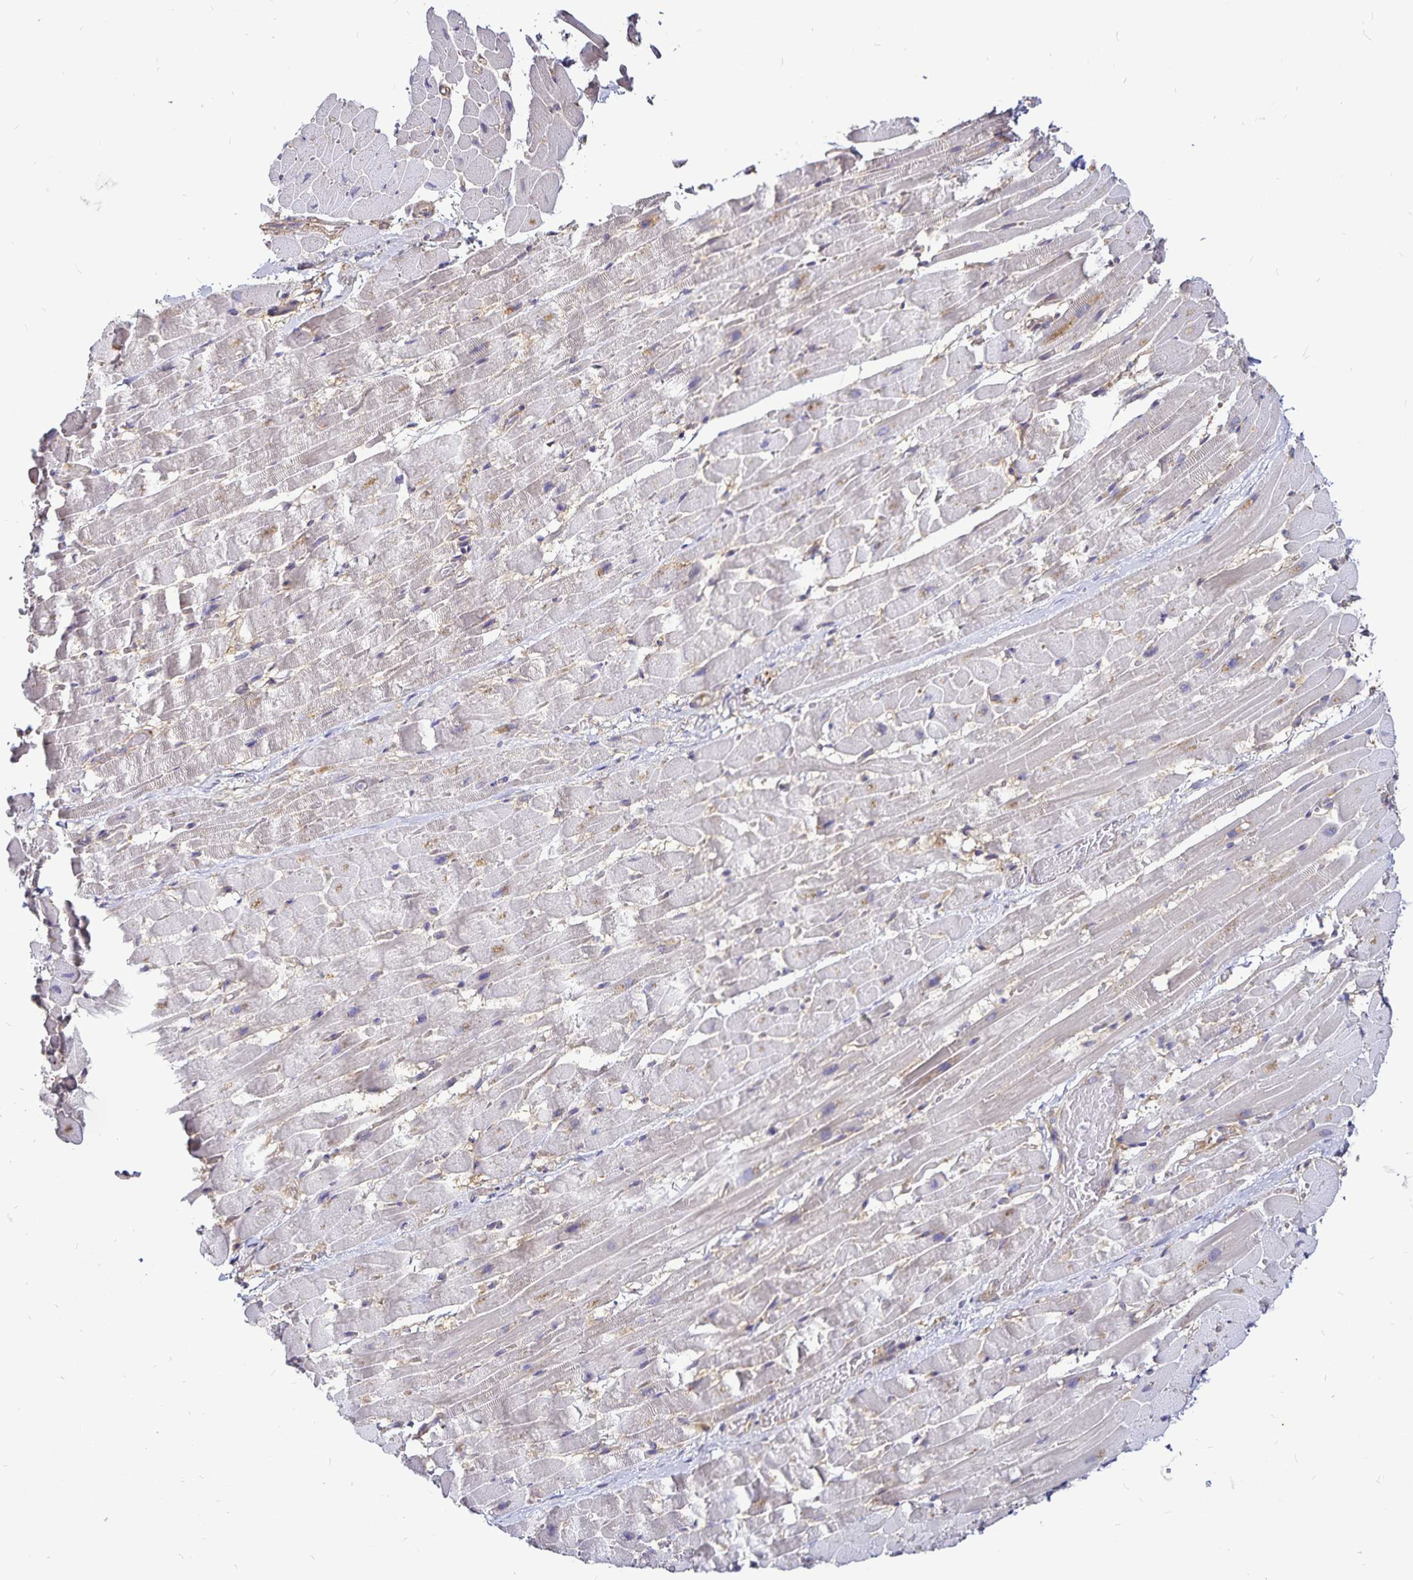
{"staining": {"intensity": "weak", "quantity": "<25%", "location": "cytoplasmic/membranous"}, "tissue": "heart muscle", "cell_type": "Cardiomyocytes", "image_type": "normal", "snomed": [{"axis": "morphology", "description": "Normal tissue, NOS"}, {"axis": "topography", "description": "Heart"}], "caption": "Benign heart muscle was stained to show a protein in brown. There is no significant positivity in cardiomyocytes. (DAB immunohistochemistry, high magnification).", "gene": "GNG12", "patient": {"sex": "male", "age": 37}}